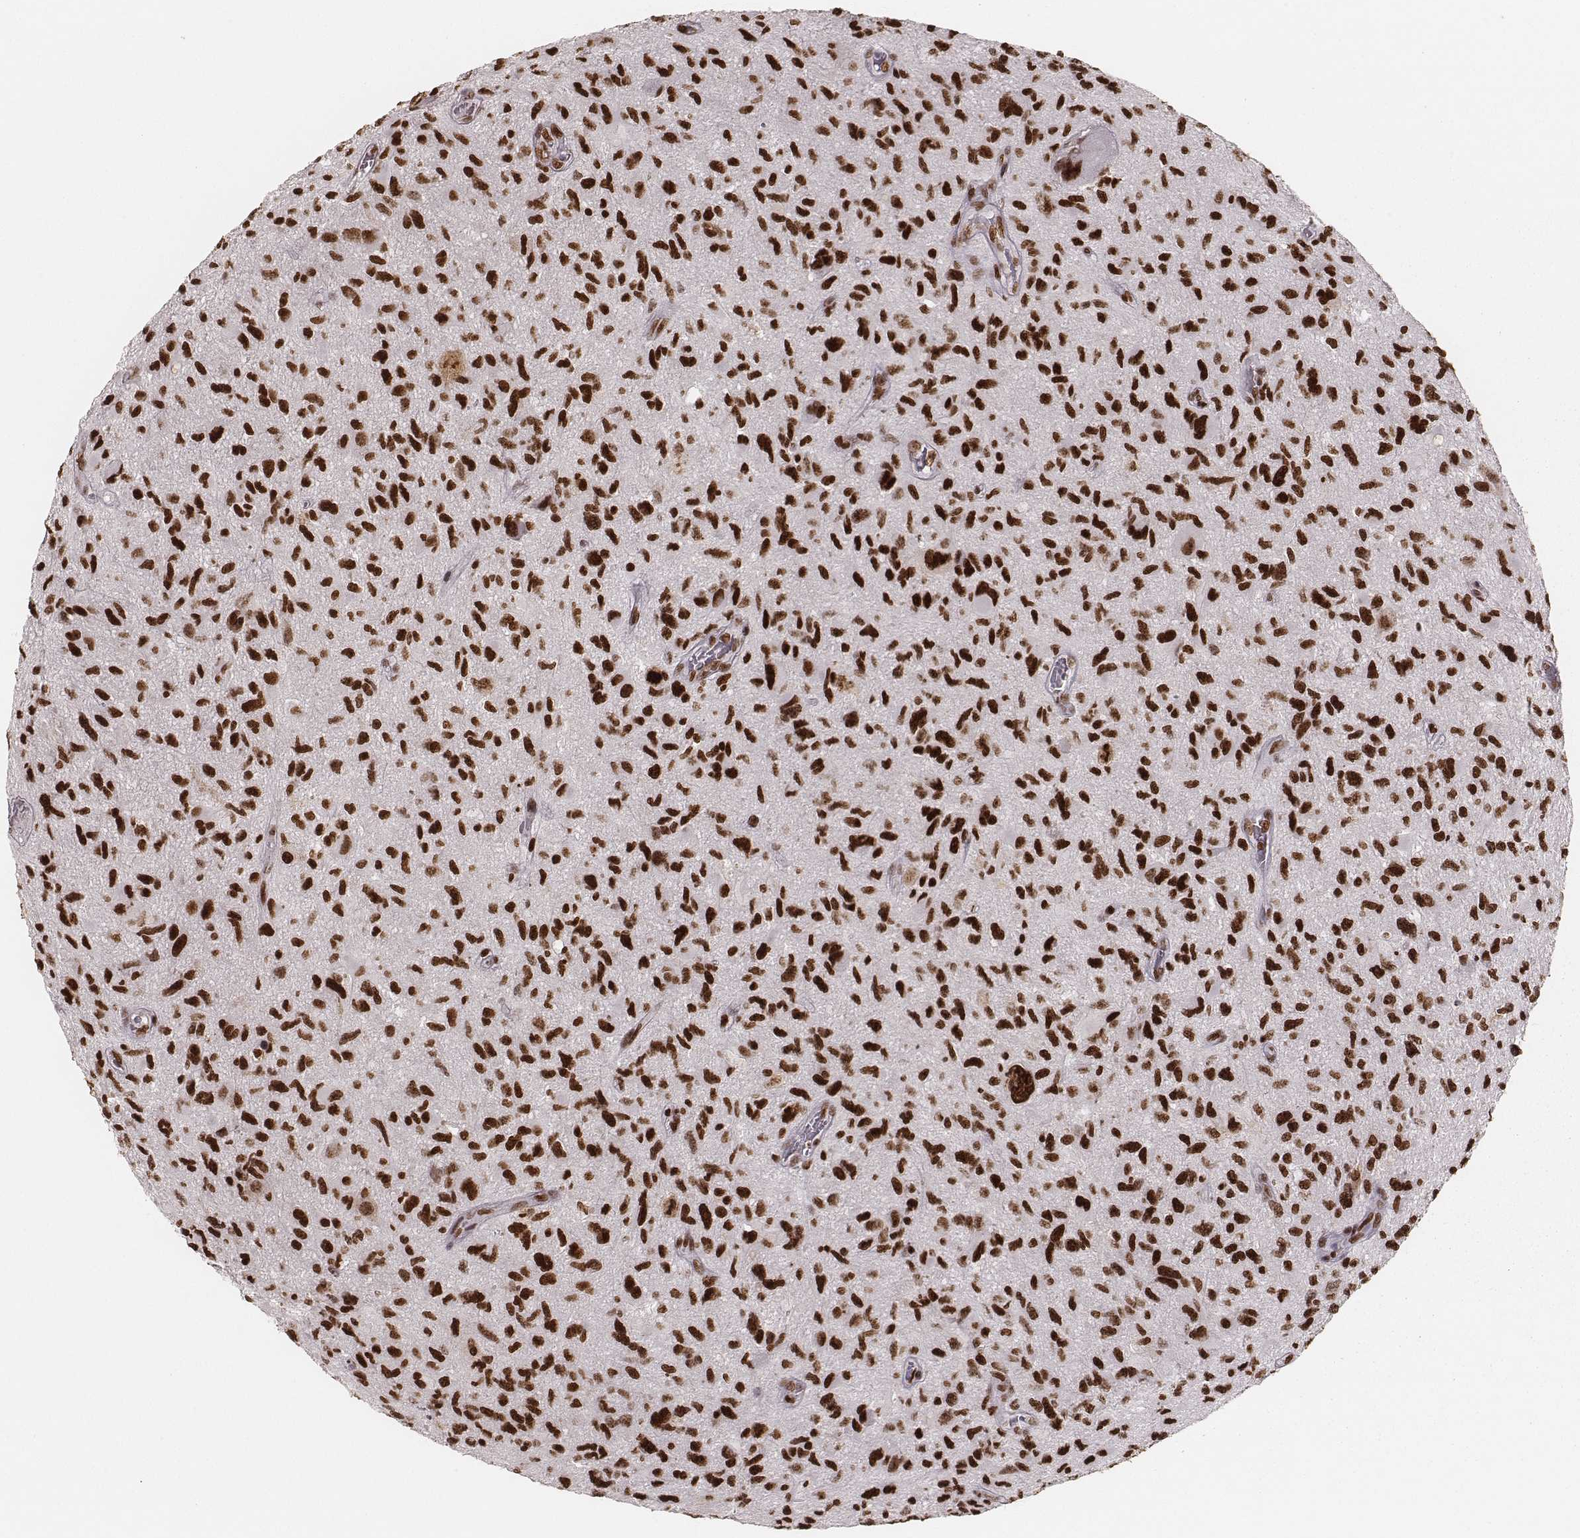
{"staining": {"intensity": "strong", "quantity": ">75%", "location": "nuclear"}, "tissue": "glioma", "cell_type": "Tumor cells", "image_type": "cancer", "snomed": [{"axis": "morphology", "description": "Glioma, malignant, NOS"}, {"axis": "morphology", "description": "Glioma, malignant, High grade"}, {"axis": "topography", "description": "Brain"}], "caption": "A brown stain labels strong nuclear expression of a protein in glioma tumor cells.", "gene": "PARP1", "patient": {"sex": "female", "age": 71}}